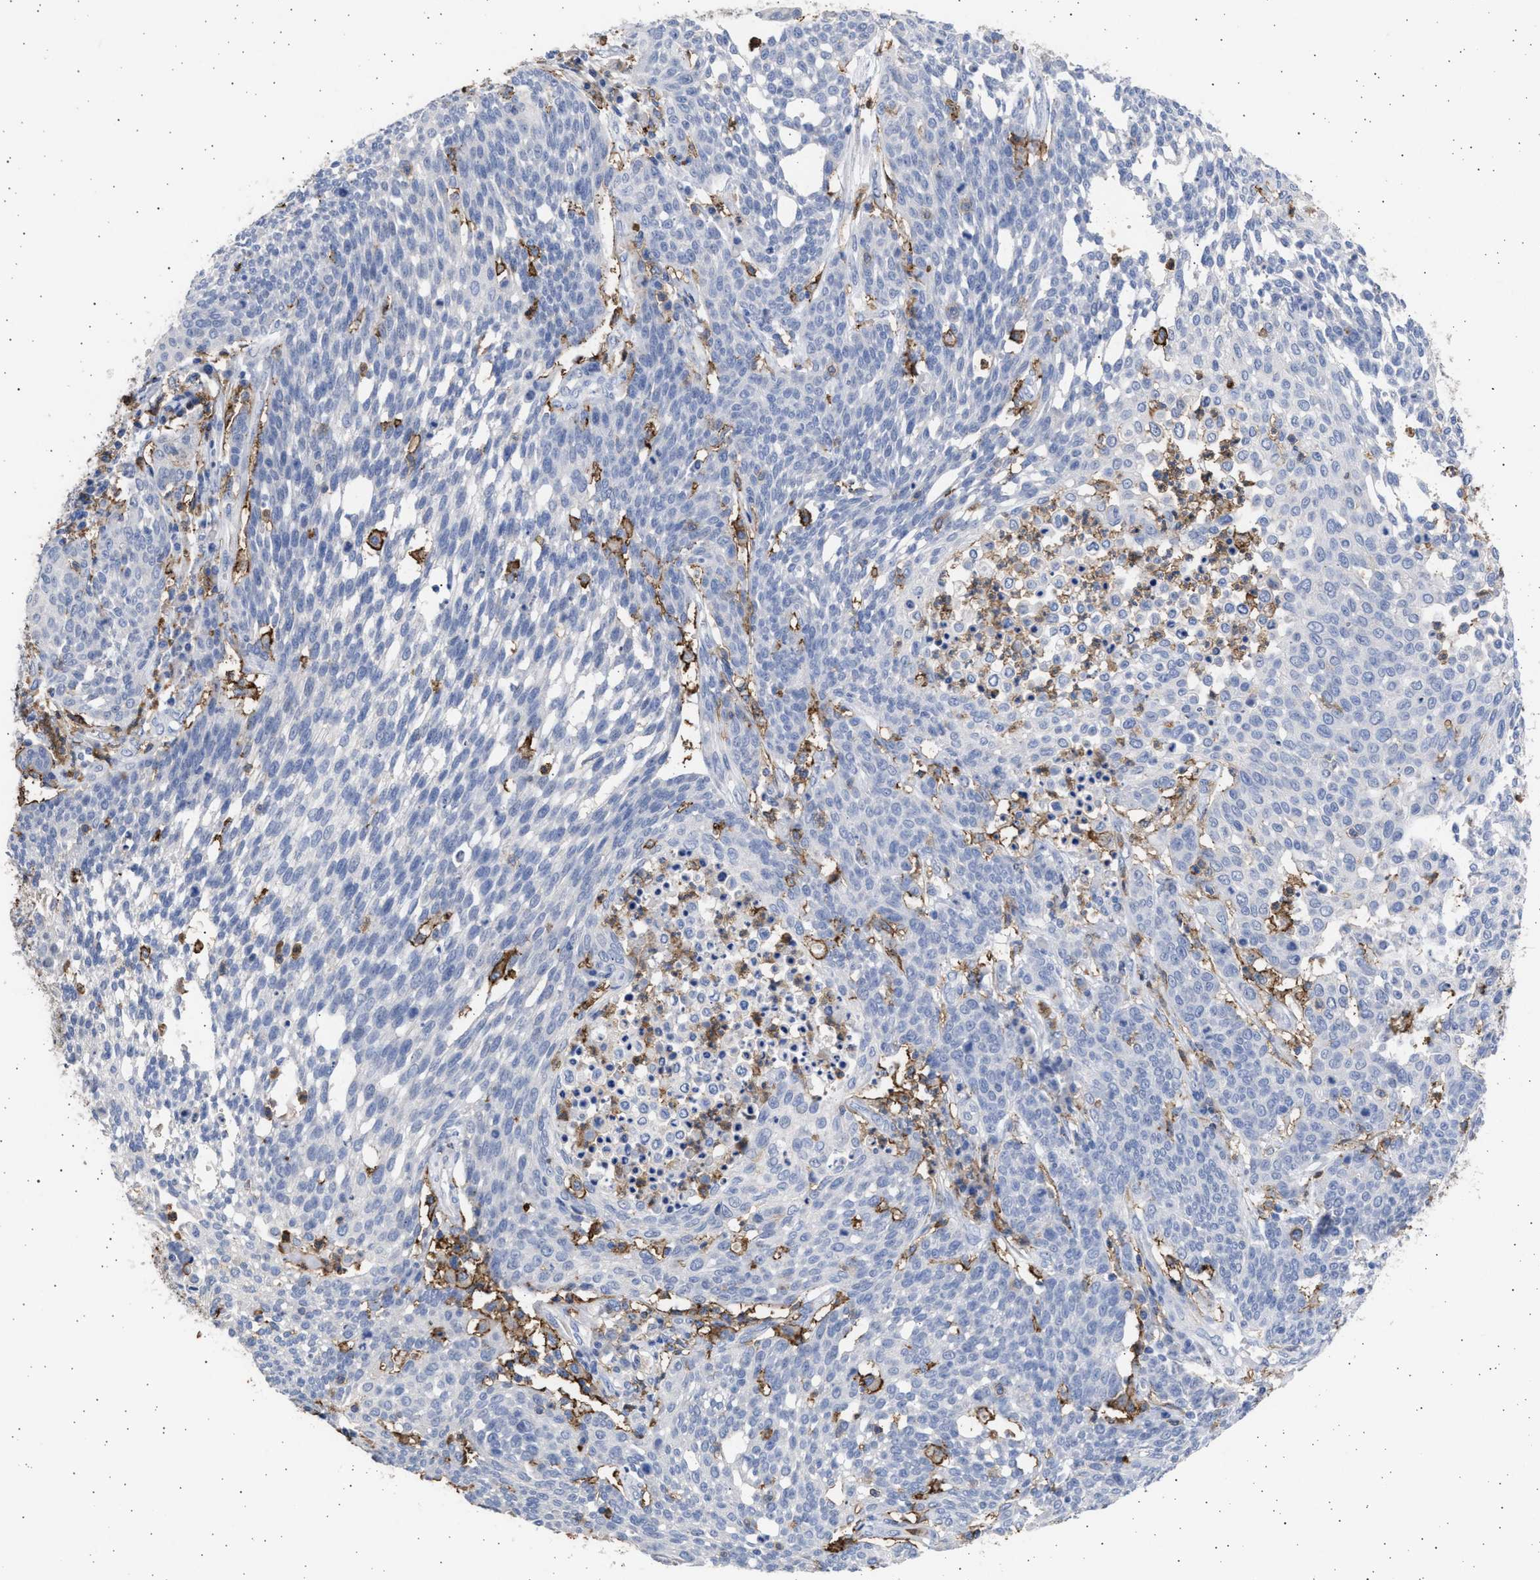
{"staining": {"intensity": "negative", "quantity": "none", "location": "none"}, "tissue": "cervical cancer", "cell_type": "Tumor cells", "image_type": "cancer", "snomed": [{"axis": "morphology", "description": "Squamous cell carcinoma, NOS"}, {"axis": "topography", "description": "Cervix"}], "caption": "A micrograph of human squamous cell carcinoma (cervical) is negative for staining in tumor cells.", "gene": "FCER1A", "patient": {"sex": "female", "age": 34}}